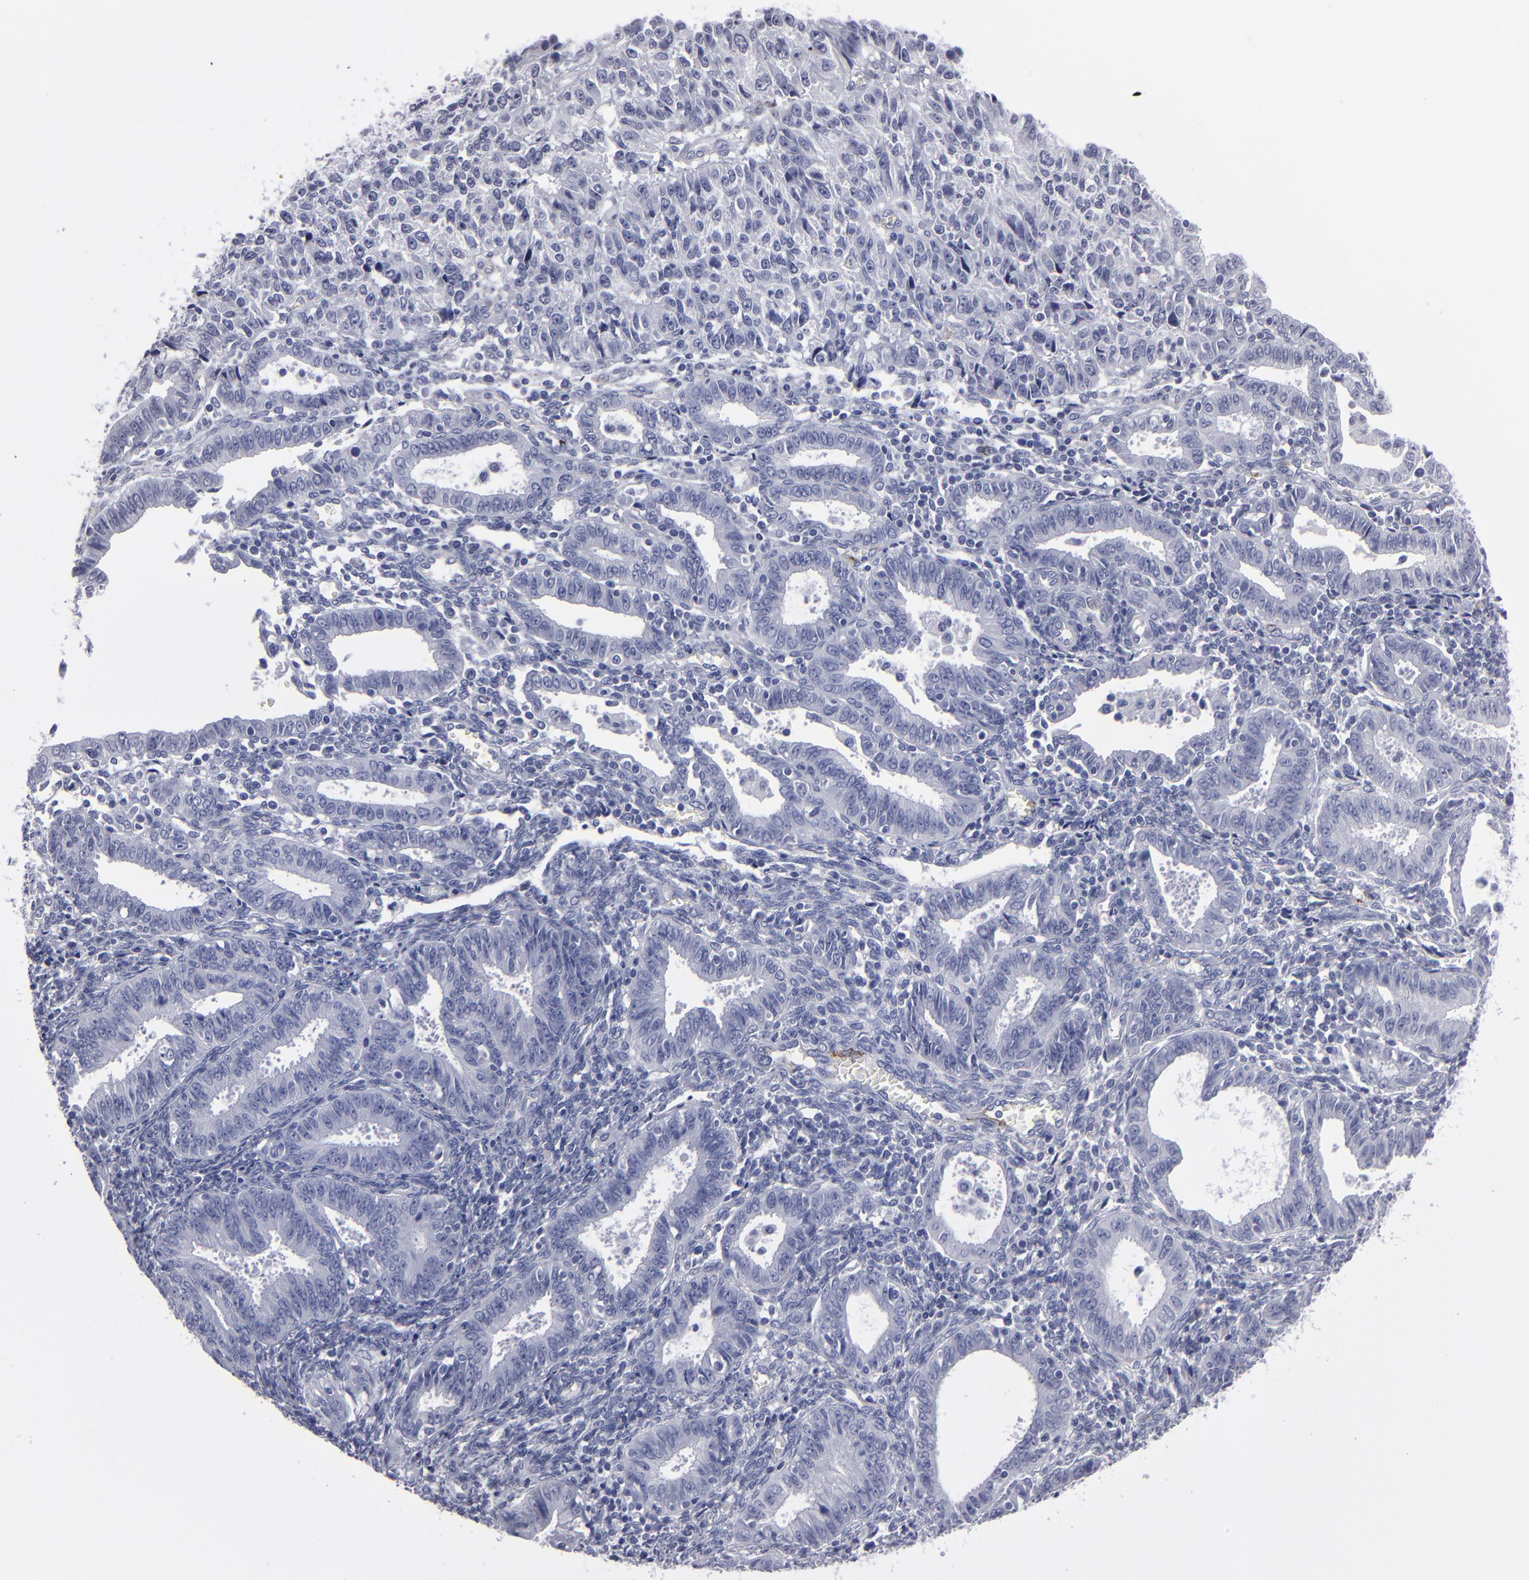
{"staining": {"intensity": "negative", "quantity": "none", "location": "none"}, "tissue": "endometrial cancer", "cell_type": "Tumor cells", "image_type": "cancer", "snomed": [{"axis": "morphology", "description": "Adenocarcinoma, NOS"}, {"axis": "topography", "description": "Endometrium"}], "caption": "This is a micrograph of immunohistochemistry (IHC) staining of endometrial adenocarcinoma, which shows no expression in tumor cells.", "gene": "CADM3", "patient": {"sex": "female", "age": 42}}